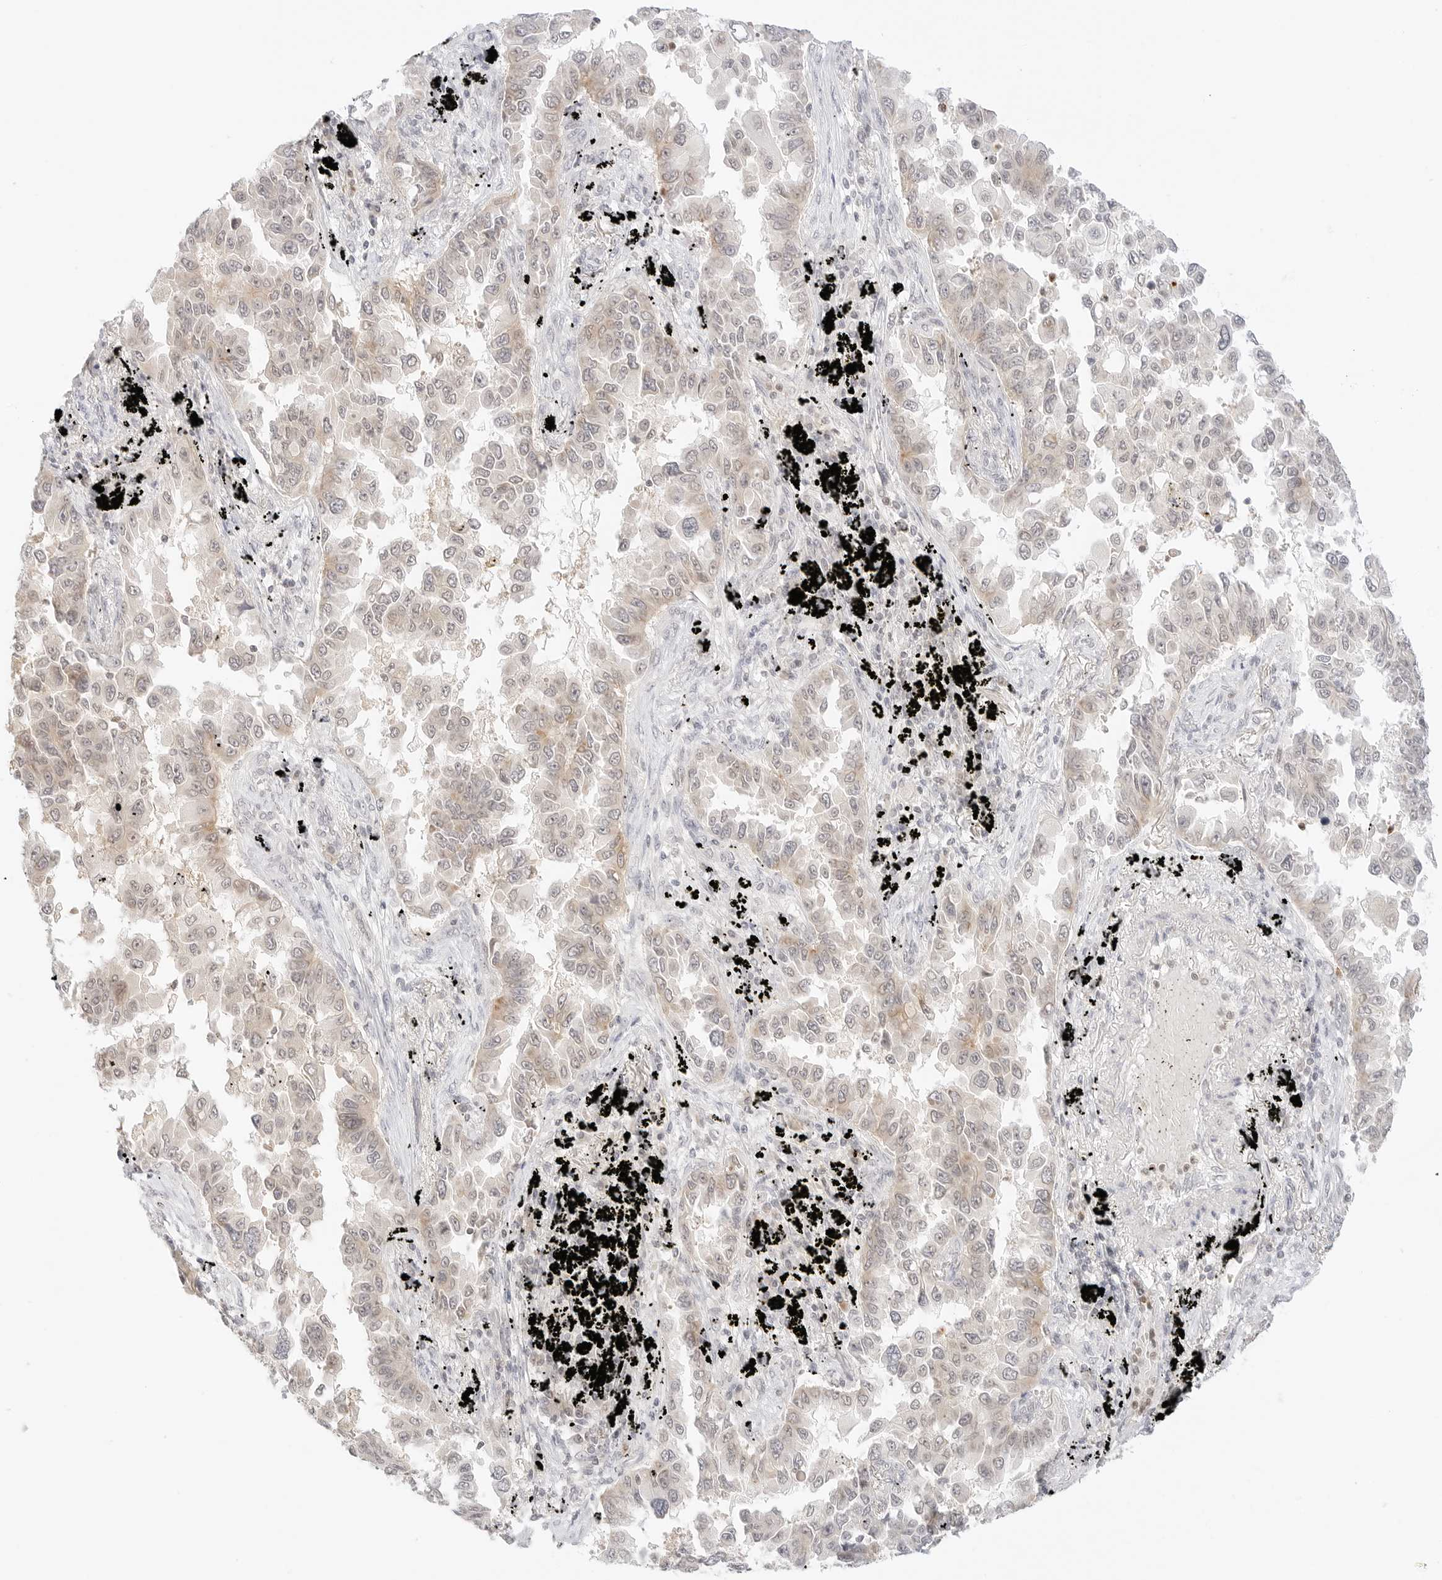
{"staining": {"intensity": "weak", "quantity": ">75%", "location": "cytoplasmic/membranous"}, "tissue": "lung cancer", "cell_type": "Tumor cells", "image_type": "cancer", "snomed": [{"axis": "morphology", "description": "Adenocarcinoma, NOS"}, {"axis": "topography", "description": "Lung"}], "caption": "Lung adenocarcinoma stained for a protein (brown) shows weak cytoplasmic/membranous positive positivity in approximately >75% of tumor cells.", "gene": "GNAS", "patient": {"sex": "female", "age": 67}}